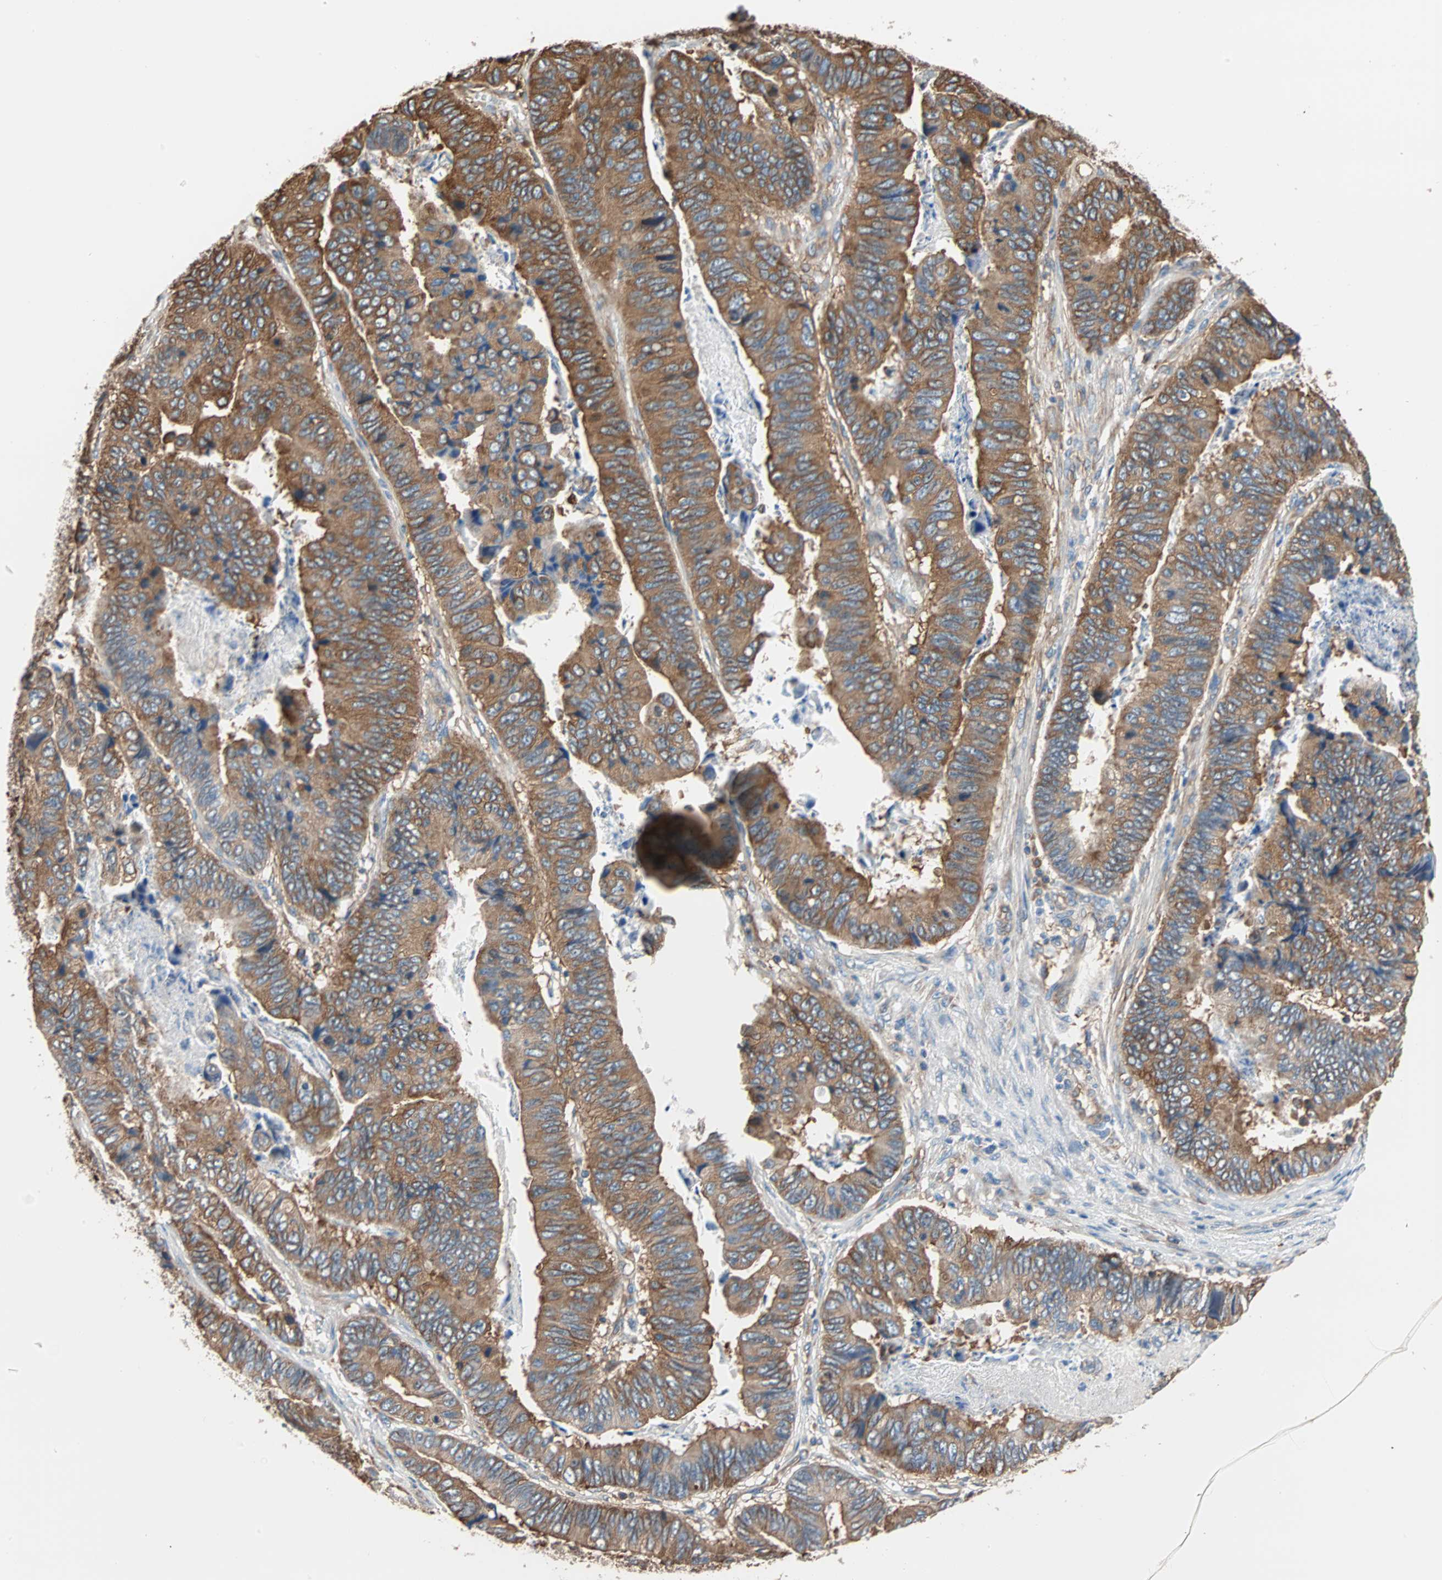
{"staining": {"intensity": "moderate", "quantity": ">75%", "location": "cytoplasmic/membranous"}, "tissue": "stomach cancer", "cell_type": "Tumor cells", "image_type": "cancer", "snomed": [{"axis": "morphology", "description": "Adenocarcinoma, NOS"}, {"axis": "topography", "description": "Stomach, lower"}], "caption": "Stomach cancer stained with a brown dye shows moderate cytoplasmic/membranous positive positivity in approximately >75% of tumor cells.", "gene": "EEF2", "patient": {"sex": "male", "age": 77}}